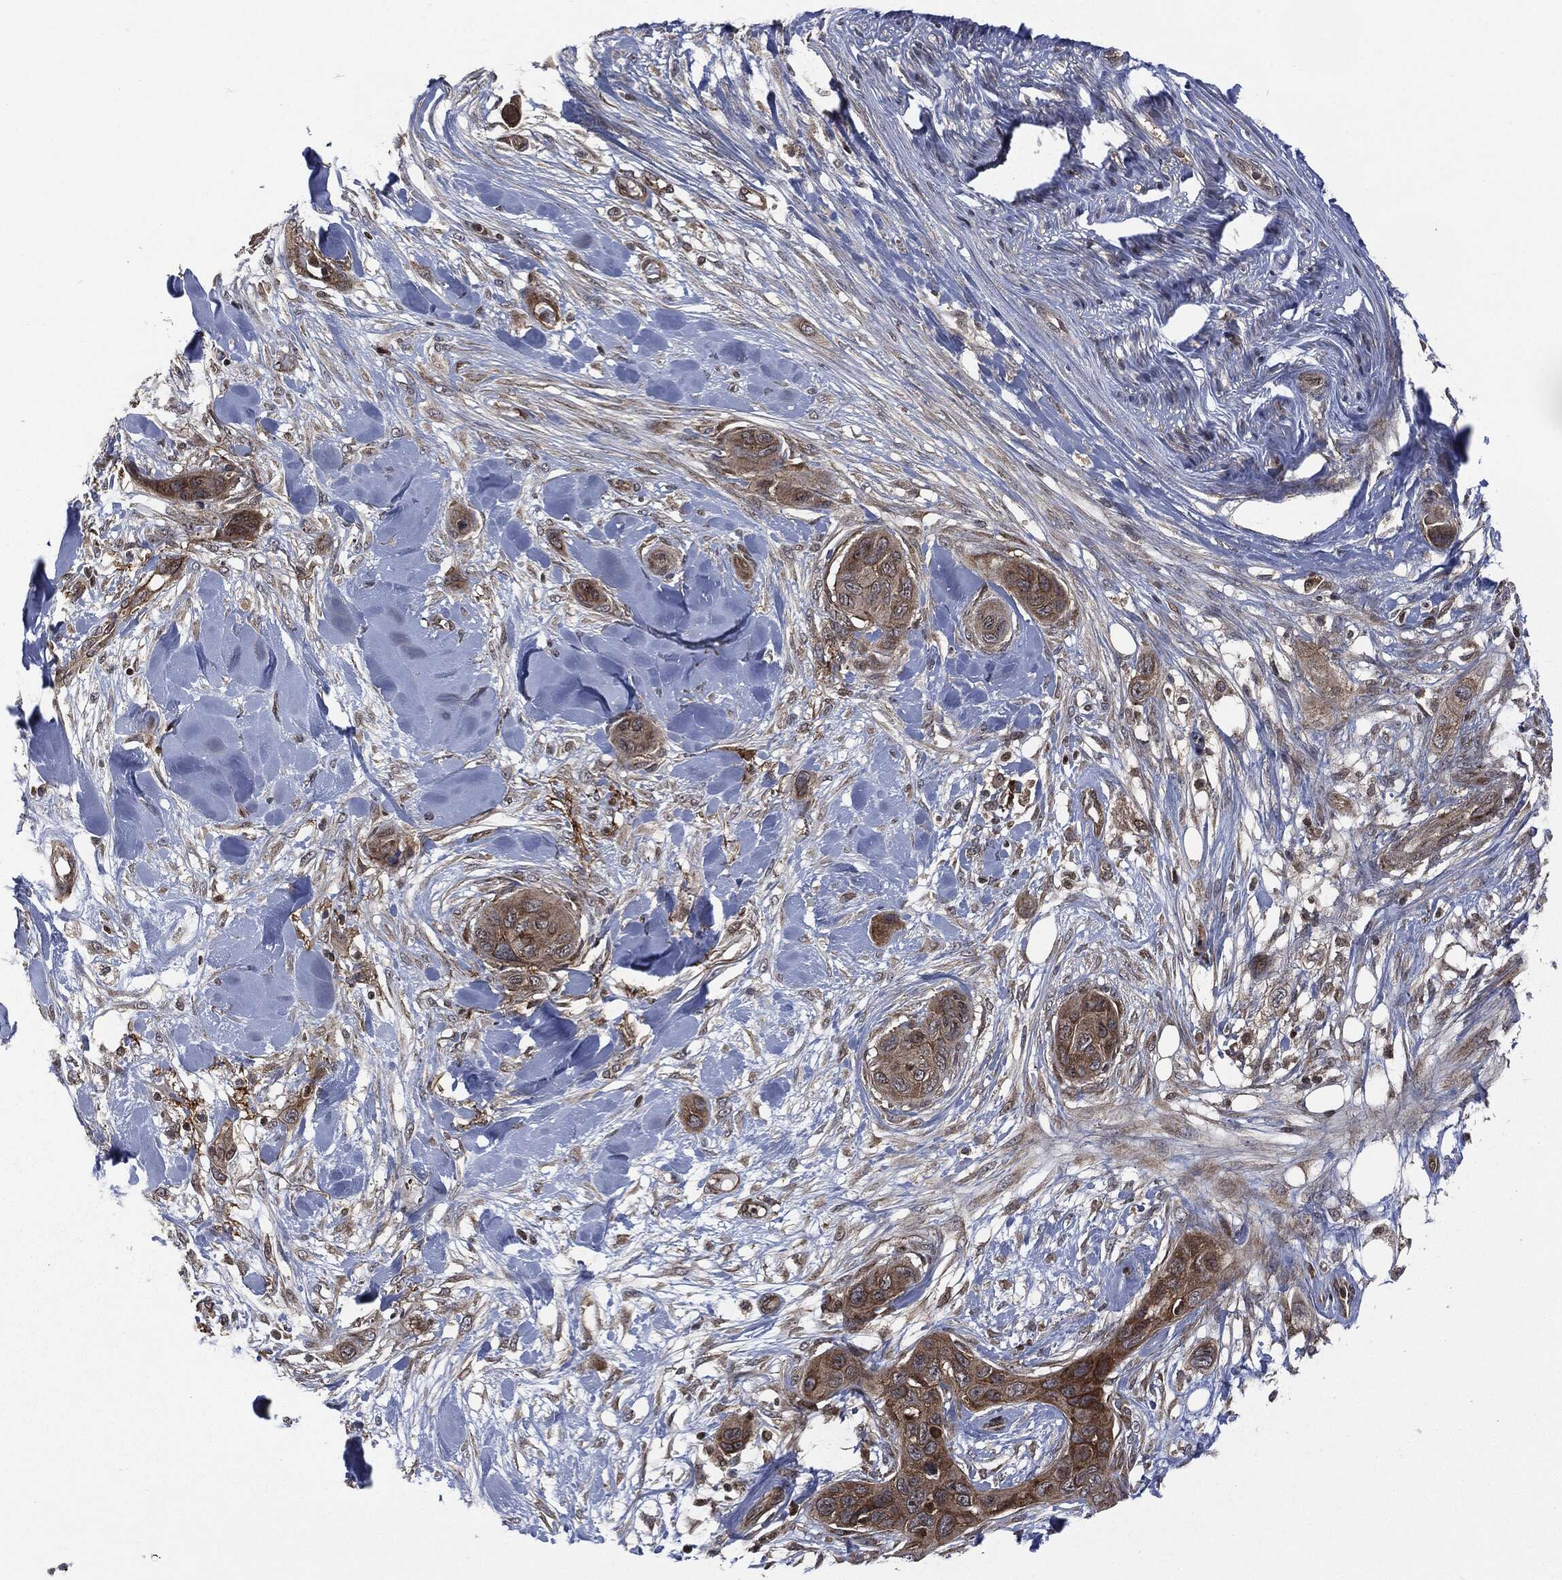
{"staining": {"intensity": "strong", "quantity": ">75%", "location": "cytoplasmic/membranous"}, "tissue": "skin cancer", "cell_type": "Tumor cells", "image_type": "cancer", "snomed": [{"axis": "morphology", "description": "Squamous cell carcinoma, NOS"}, {"axis": "topography", "description": "Skin"}], "caption": "DAB (3,3'-diaminobenzidine) immunohistochemical staining of skin cancer (squamous cell carcinoma) demonstrates strong cytoplasmic/membranous protein staining in about >75% of tumor cells. The protein of interest is stained brown, and the nuclei are stained in blue (DAB (3,3'-diaminobenzidine) IHC with brightfield microscopy, high magnification).", "gene": "HRAS", "patient": {"sex": "male", "age": 78}}